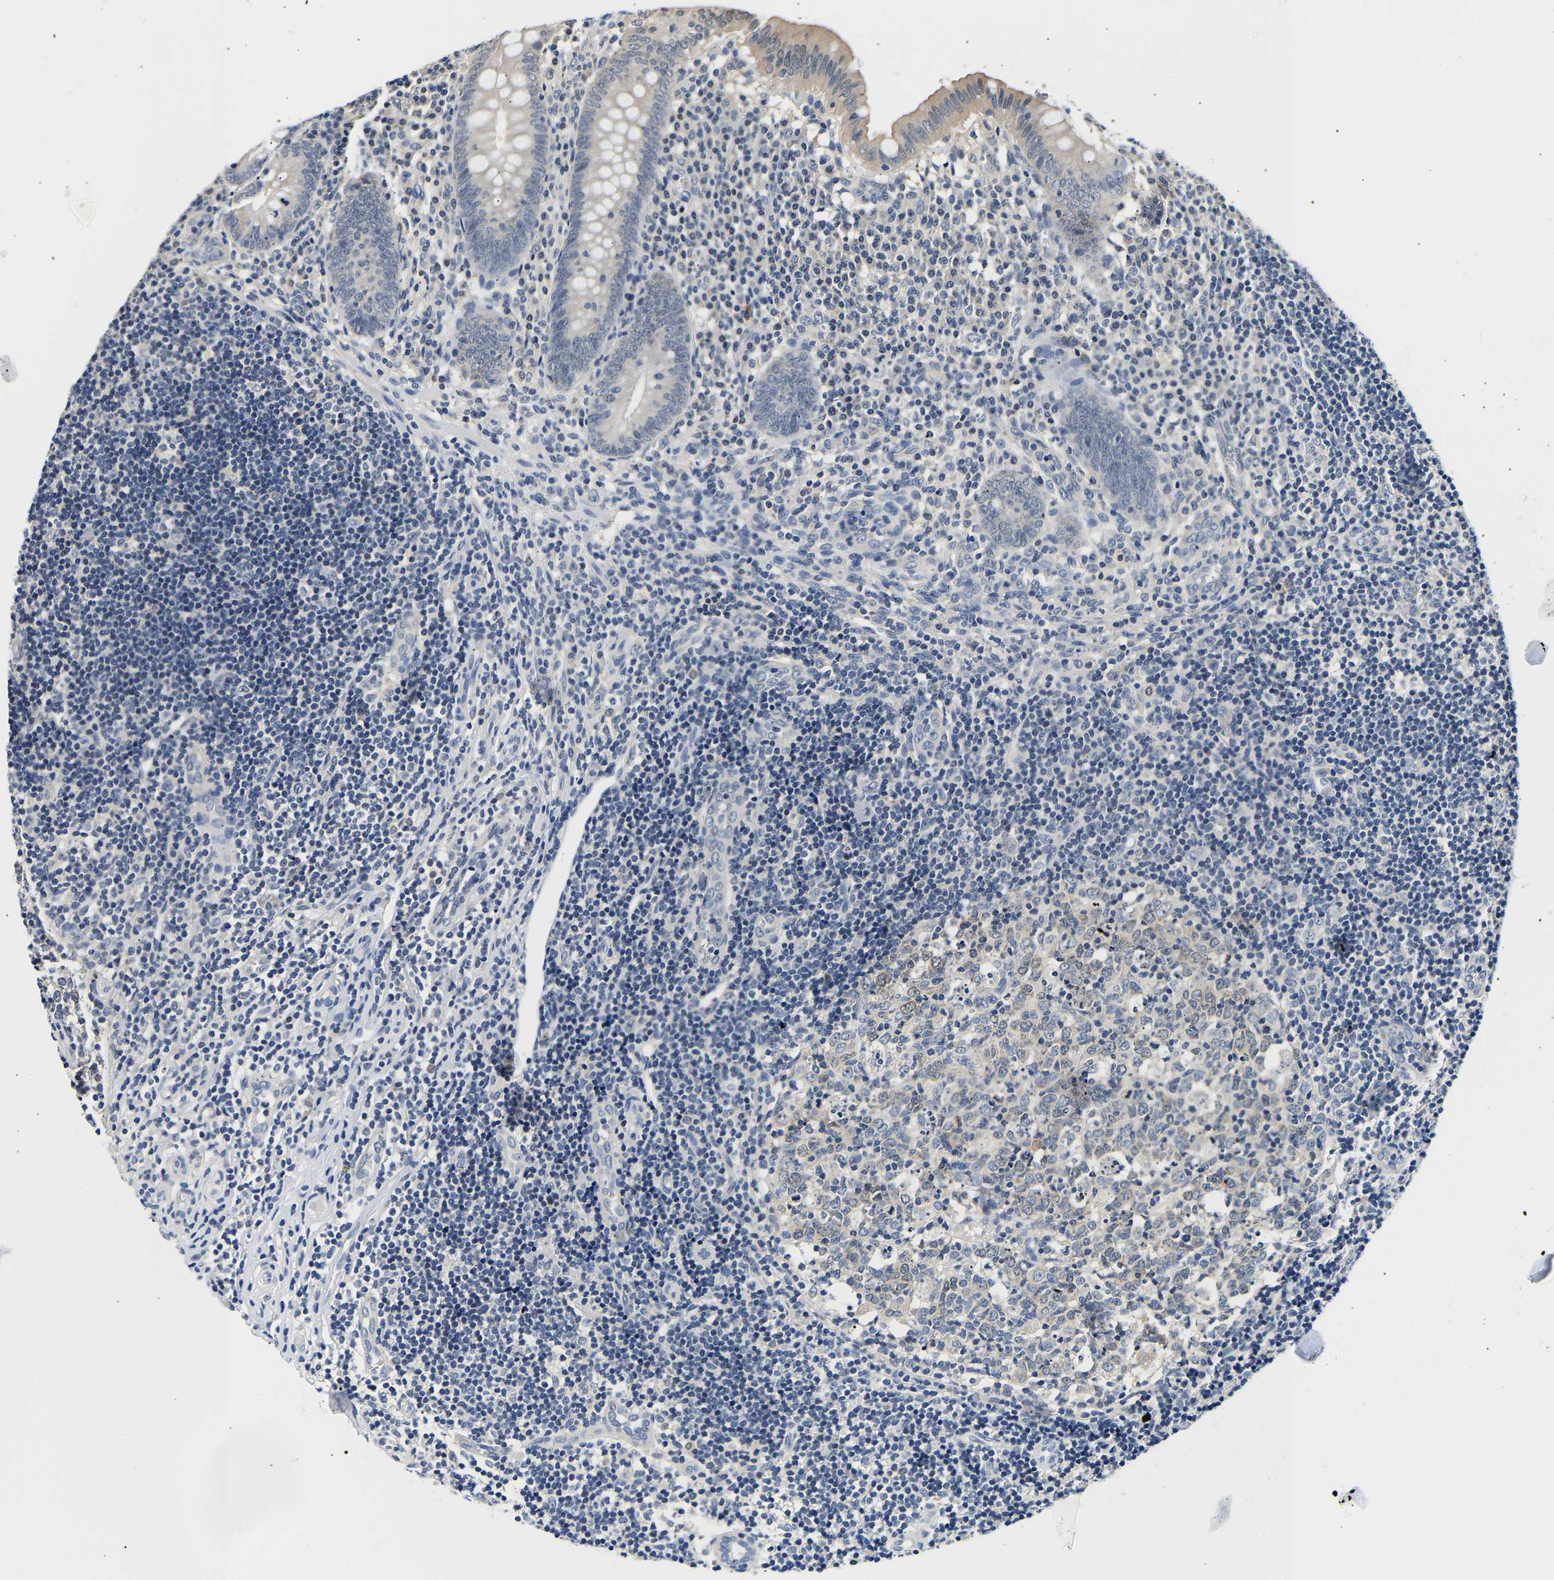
{"staining": {"intensity": "weak", "quantity": "25%-75%", "location": "cytoplasmic/membranous"}, "tissue": "appendix", "cell_type": "Glandular cells", "image_type": "normal", "snomed": [{"axis": "morphology", "description": "Normal tissue, NOS"}, {"axis": "topography", "description": "Appendix"}], "caption": "Immunohistochemical staining of benign appendix reveals weak cytoplasmic/membranous protein expression in approximately 25%-75% of glandular cells.", "gene": "UCHL3", "patient": {"sex": "male", "age": 8}}